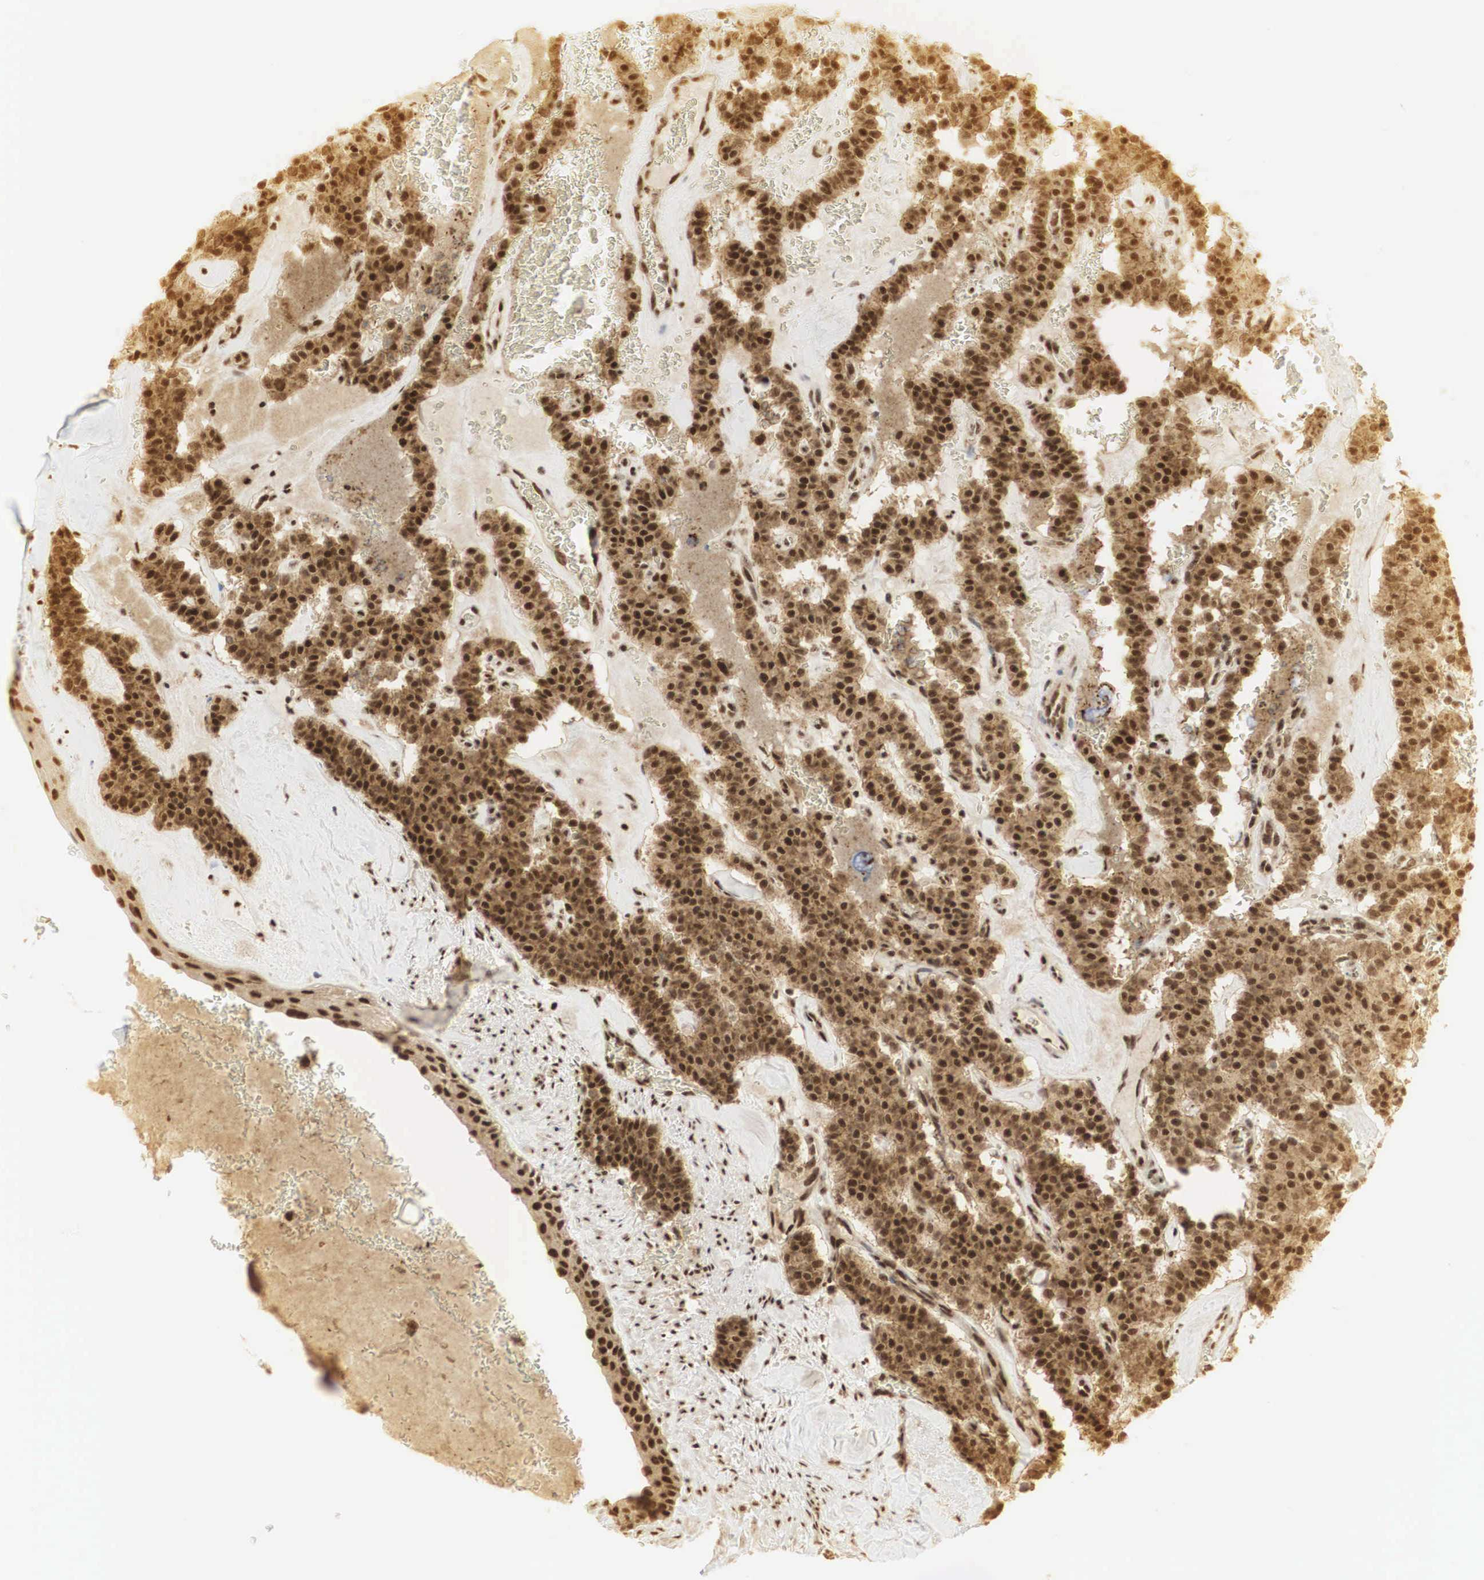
{"staining": {"intensity": "strong", "quantity": ">75%", "location": "cytoplasmic/membranous,nuclear"}, "tissue": "carcinoid", "cell_type": "Tumor cells", "image_type": "cancer", "snomed": [{"axis": "morphology", "description": "Carcinoid, malignant, NOS"}, {"axis": "topography", "description": "Bronchus"}], "caption": "DAB immunohistochemical staining of human carcinoid displays strong cytoplasmic/membranous and nuclear protein staining in approximately >75% of tumor cells.", "gene": "RNF113A", "patient": {"sex": "male", "age": 55}}